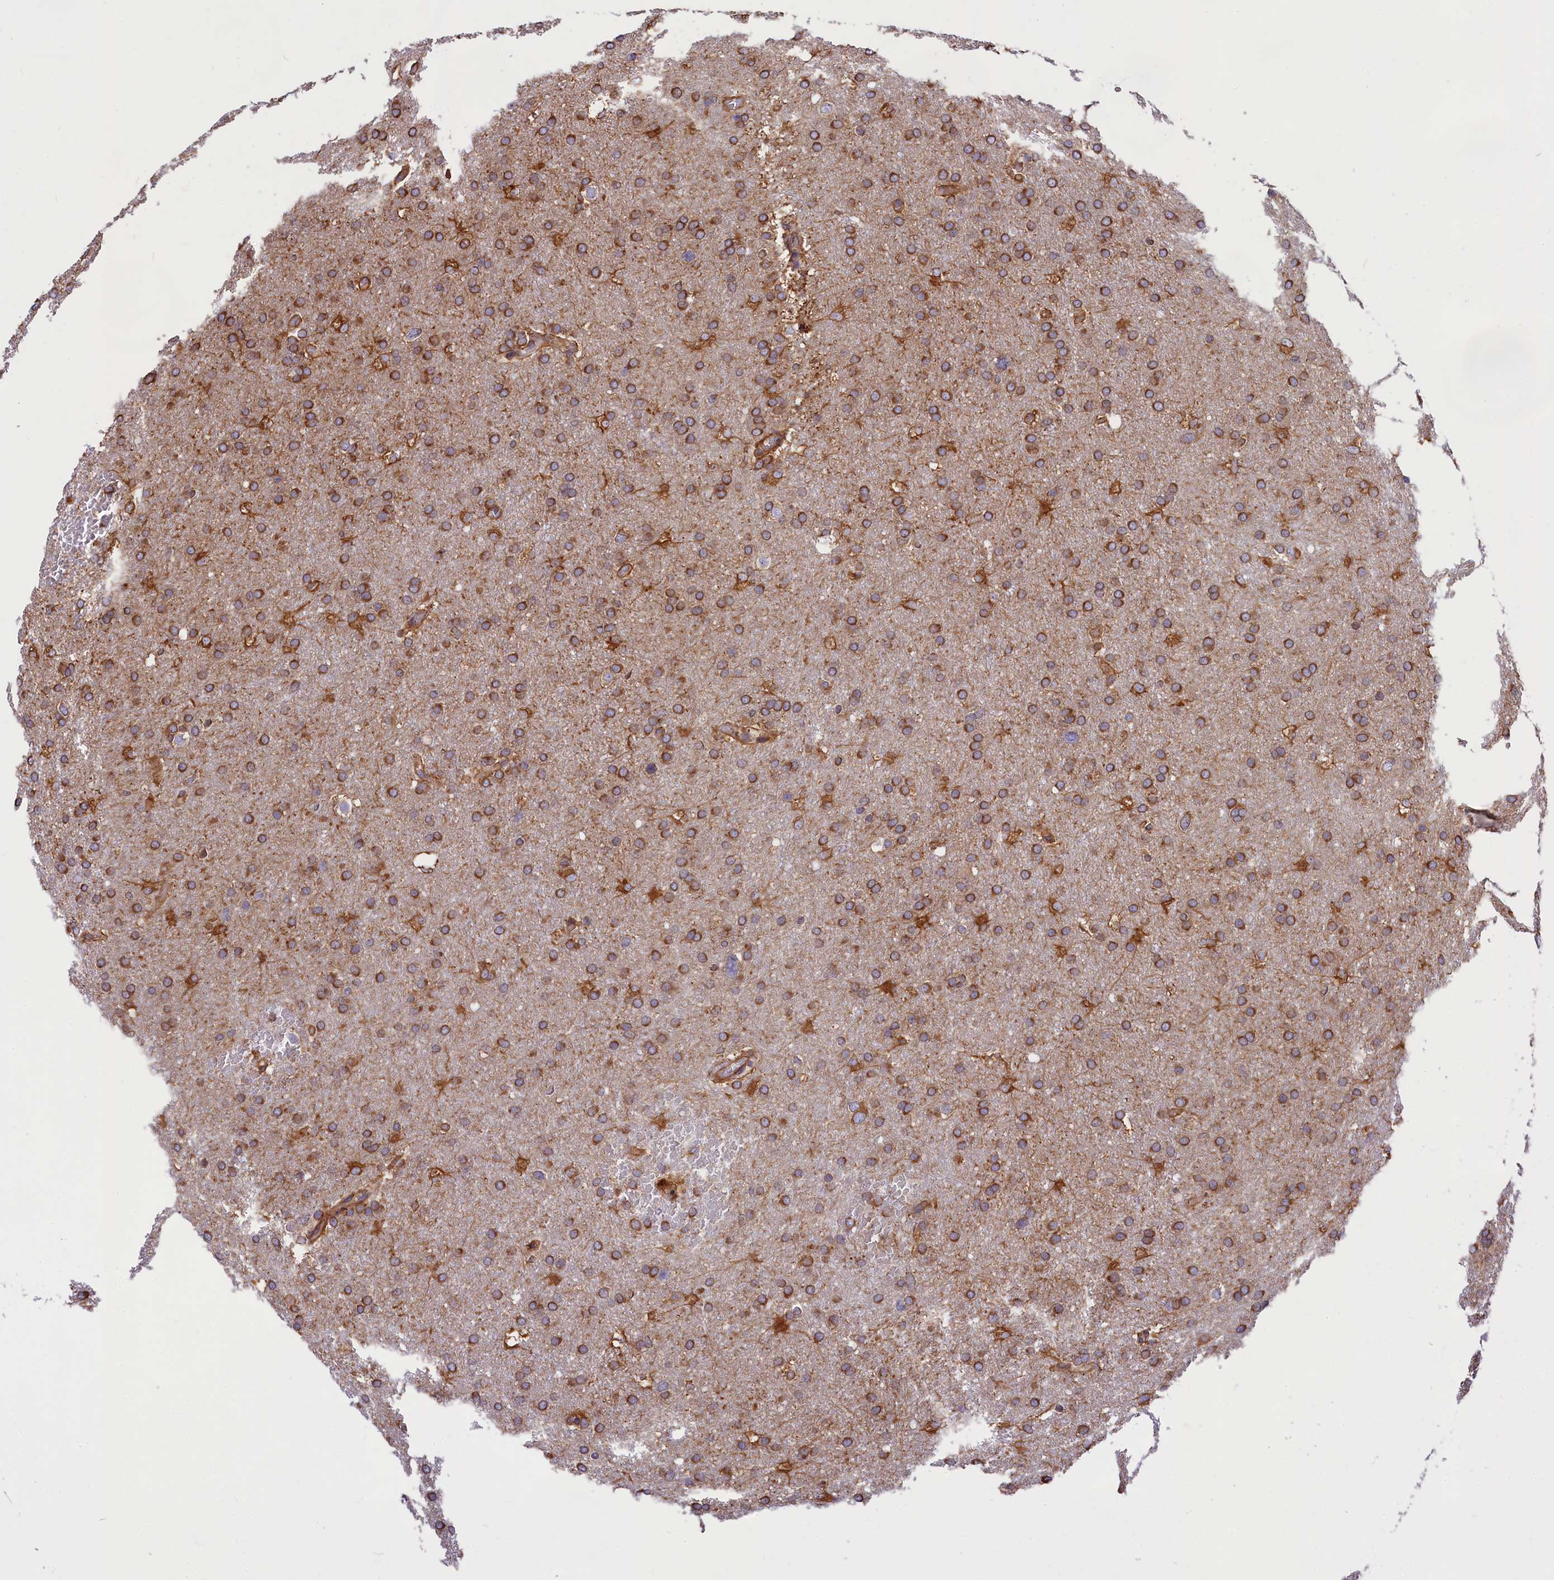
{"staining": {"intensity": "strong", "quantity": ">75%", "location": "cytoplasmic/membranous"}, "tissue": "glioma", "cell_type": "Tumor cells", "image_type": "cancer", "snomed": [{"axis": "morphology", "description": "Glioma, malignant, High grade"}, {"axis": "topography", "description": "Cerebral cortex"}], "caption": "Tumor cells reveal high levels of strong cytoplasmic/membranous staining in about >75% of cells in glioma. The protein is stained brown, and the nuclei are stained in blue (DAB (3,3'-diaminobenzidine) IHC with brightfield microscopy, high magnification).", "gene": "GYS1", "patient": {"sex": "female", "age": 36}}